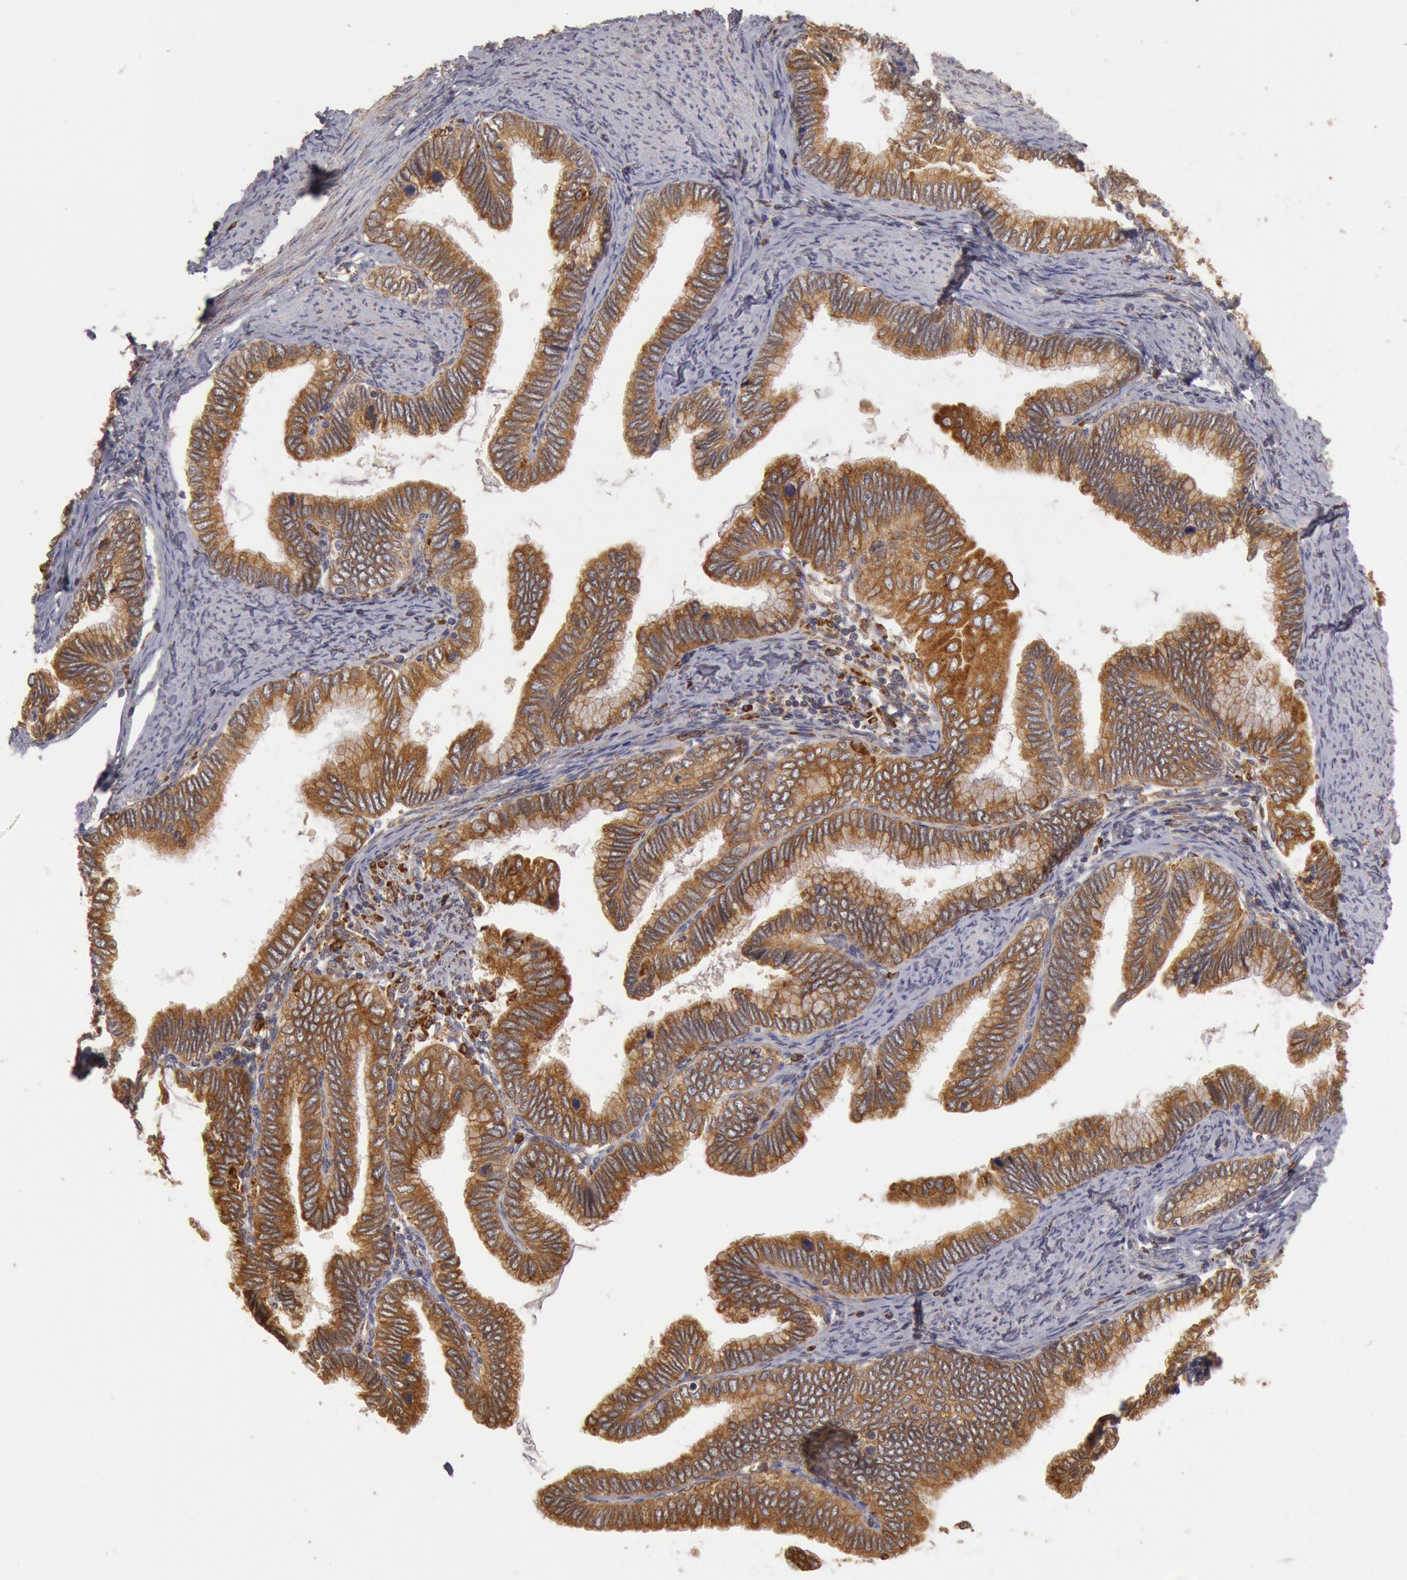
{"staining": {"intensity": "strong", "quantity": ">75%", "location": "cytoplasmic/membranous"}, "tissue": "cervical cancer", "cell_type": "Tumor cells", "image_type": "cancer", "snomed": [{"axis": "morphology", "description": "Adenocarcinoma, NOS"}, {"axis": "topography", "description": "Cervix"}], "caption": "The immunohistochemical stain shows strong cytoplasmic/membranous positivity in tumor cells of adenocarcinoma (cervical) tissue.", "gene": "ERP44", "patient": {"sex": "female", "age": 49}}